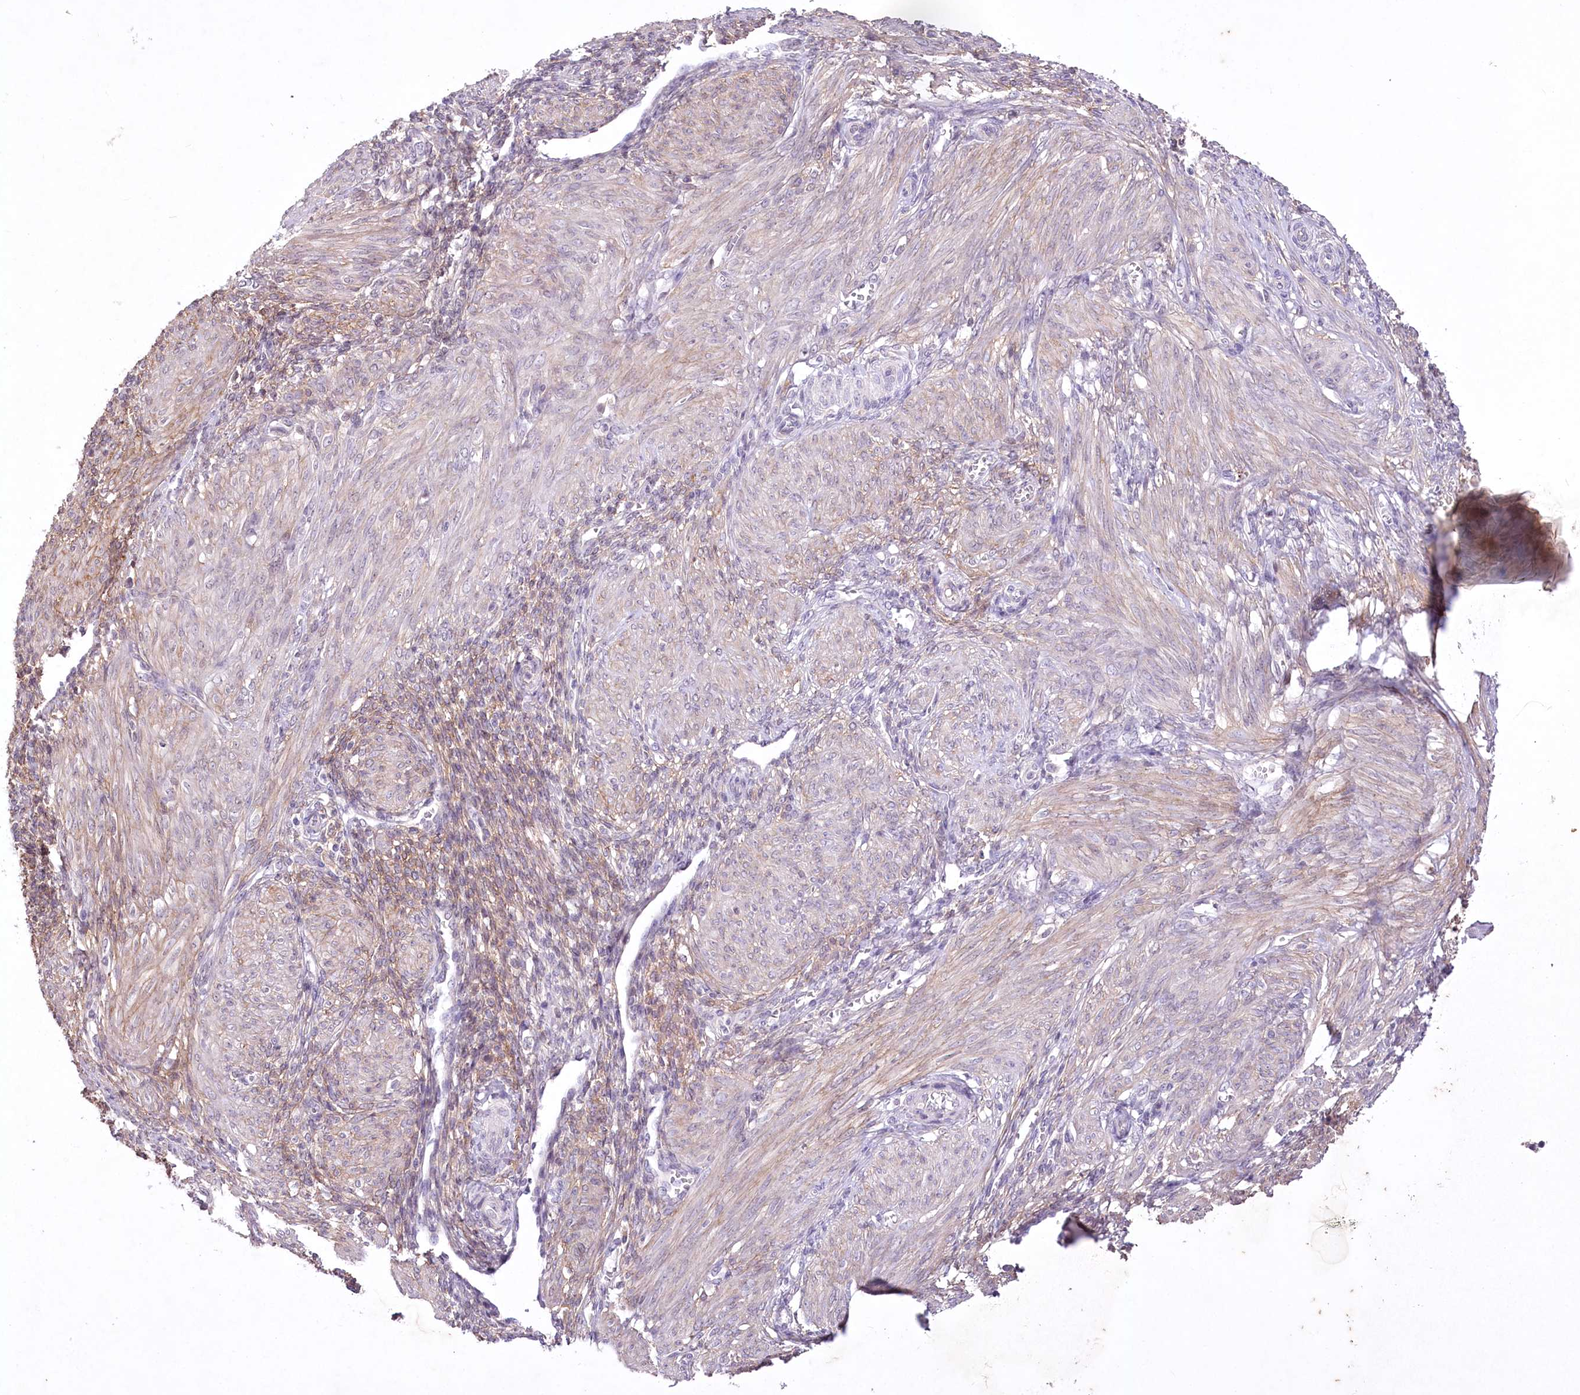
{"staining": {"intensity": "weak", "quantity": "25%-75%", "location": "cytoplasmic/membranous"}, "tissue": "smooth muscle", "cell_type": "Smooth muscle cells", "image_type": "normal", "snomed": [{"axis": "morphology", "description": "Normal tissue, NOS"}, {"axis": "topography", "description": "Smooth muscle"}], "caption": "This is a micrograph of IHC staining of benign smooth muscle, which shows weak expression in the cytoplasmic/membranous of smooth muscle cells.", "gene": "ENPP1", "patient": {"sex": "female", "age": 39}}